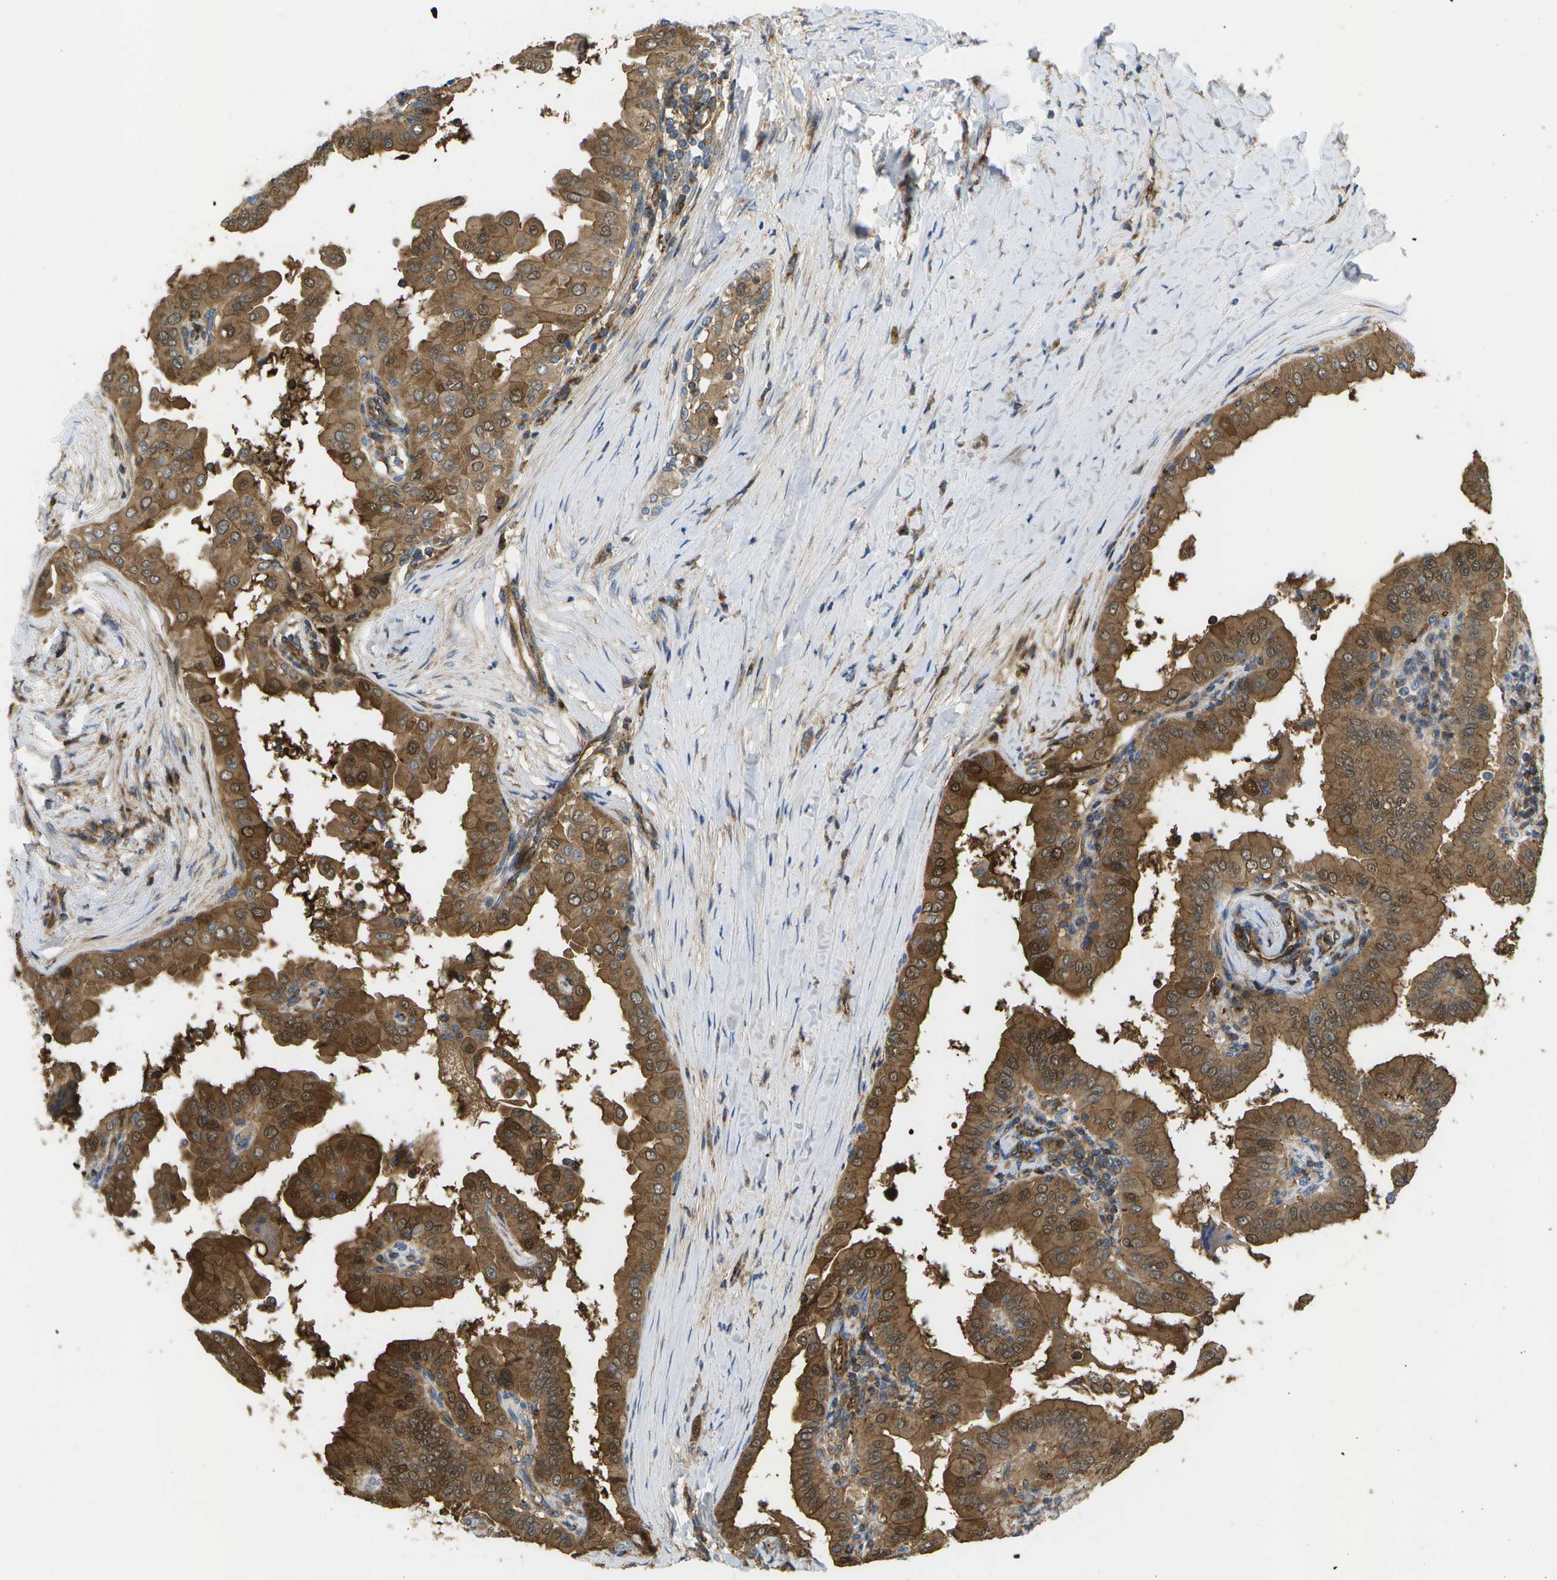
{"staining": {"intensity": "strong", "quantity": ">75%", "location": "cytoplasmic/membranous,nuclear"}, "tissue": "thyroid cancer", "cell_type": "Tumor cells", "image_type": "cancer", "snomed": [{"axis": "morphology", "description": "Papillary adenocarcinoma, NOS"}, {"axis": "topography", "description": "Thyroid gland"}], "caption": "A high amount of strong cytoplasmic/membranous and nuclear positivity is identified in approximately >75% of tumor cells in papillary adenocarcinoma (thyroid) tissue. Using DAB (3,3'-diaminobenzidine) (brown) and hematoxylin (blue) stains, captured at high magnification using brightfield microscopy.", "gene": "BST2", "patient": {"sex": "male", "age": 33}}